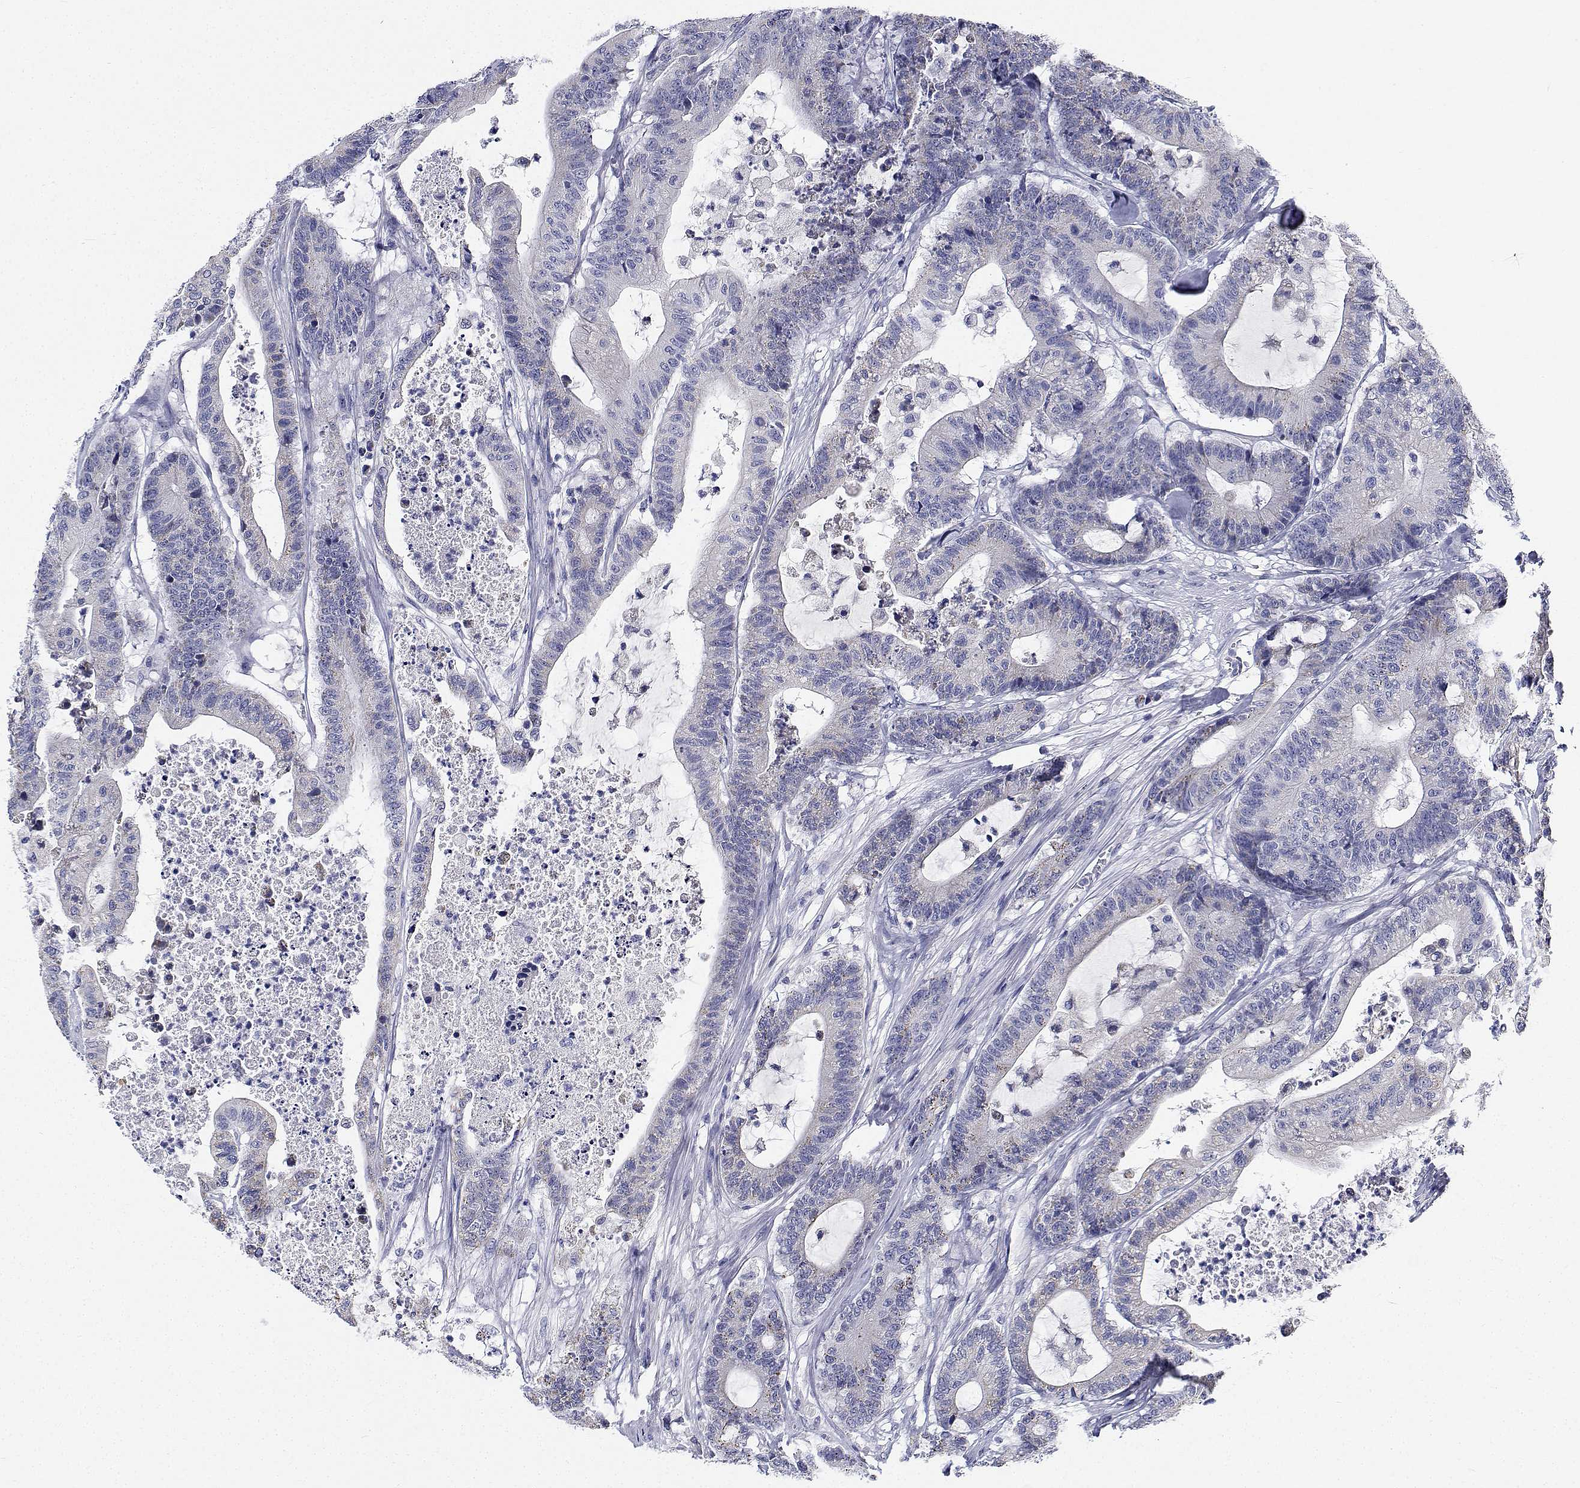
{"staining": {"intensity": "negative", "quantity": "none", "location": "none"}, "tissue": "colorectal cancer", "cell_type": "Tumor cells", "image_type": "cancer", "snomed": [{"axis": "morphology", "description": "Adenocarcinoma, NOS"}, {"axis": "topography", "description": "Colon"}], "caption": "Tumor cells are negative for brown protein staining in colorectal cancer (adenocarcinoma).", "gene": "CDHR3", "patient": {"sex": "female", "age": 84}}